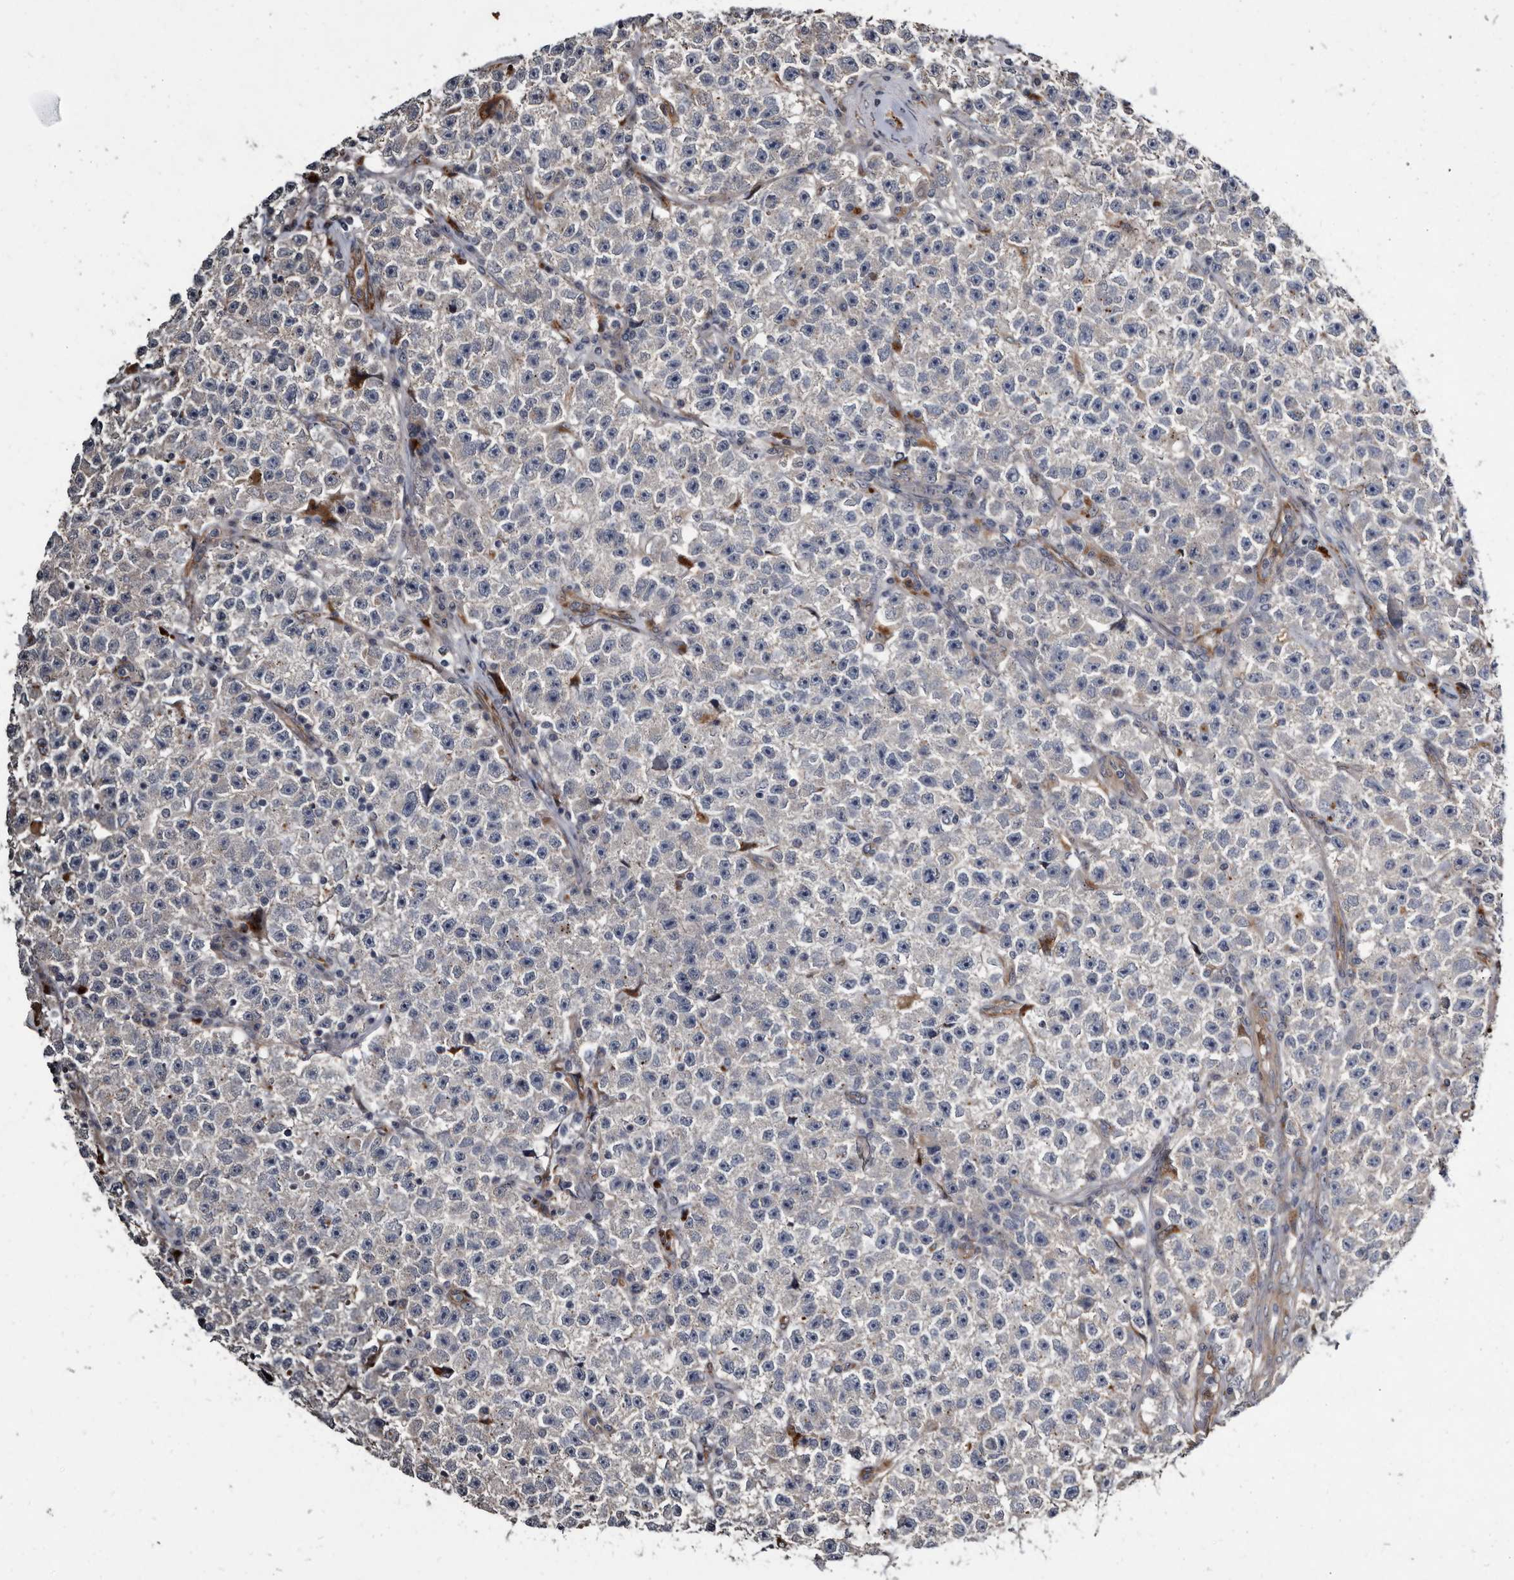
{"staining": {"intensity": "negative", "quantity": "none", "location": "none"}, "tissue": "testis cancer", "cell_type": "Tumor cells", "image_type": "cancer", "snomed": [{"axis": "morphology", "description": "Seminoma, NOS"}, {"axis": "topography", "description": "Testis"}], "caption": "Photomicrograph shows no significant protein positivity in tumor cells of testis cancer.", "gene": "CTSA", "patient": {"sex": "male", "age": 22}}